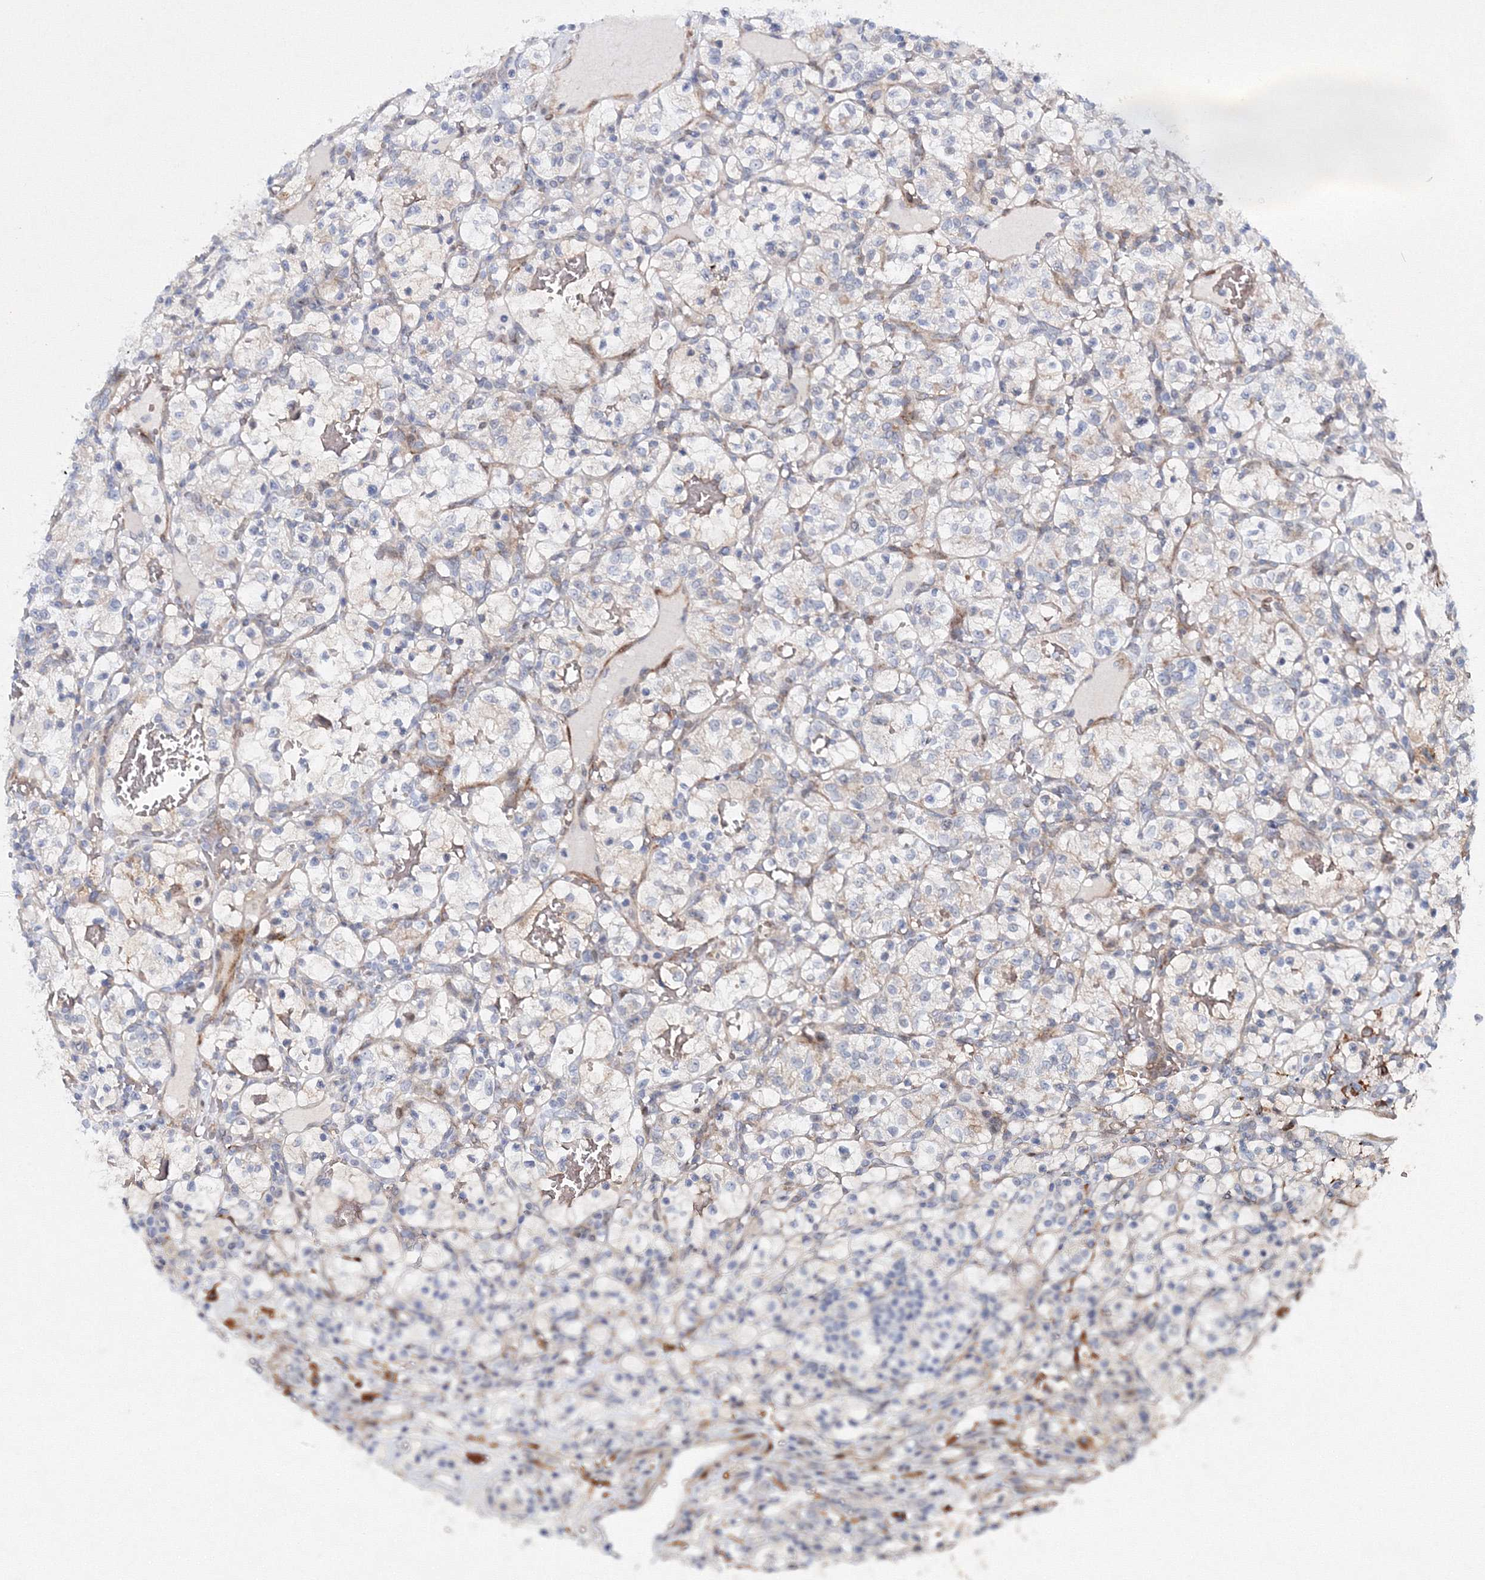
{"staining": {"intensity": "negative", "quantity": "none", "location": "none"}, "tissue": "renal cancer", "cell_type": "Tumor cells", "image_type": "cancer", "snomed": [{"axis": "morphology", "description": "Adenocarcinoma, NOS"}, {"axis": "topography", "description": "Kidney"}], "caption": "Image shows no protein expression in tumor cells of renal cancer tissue.", "gene": "C11orf52", "patient": {"sex": "female", "age": 57}}